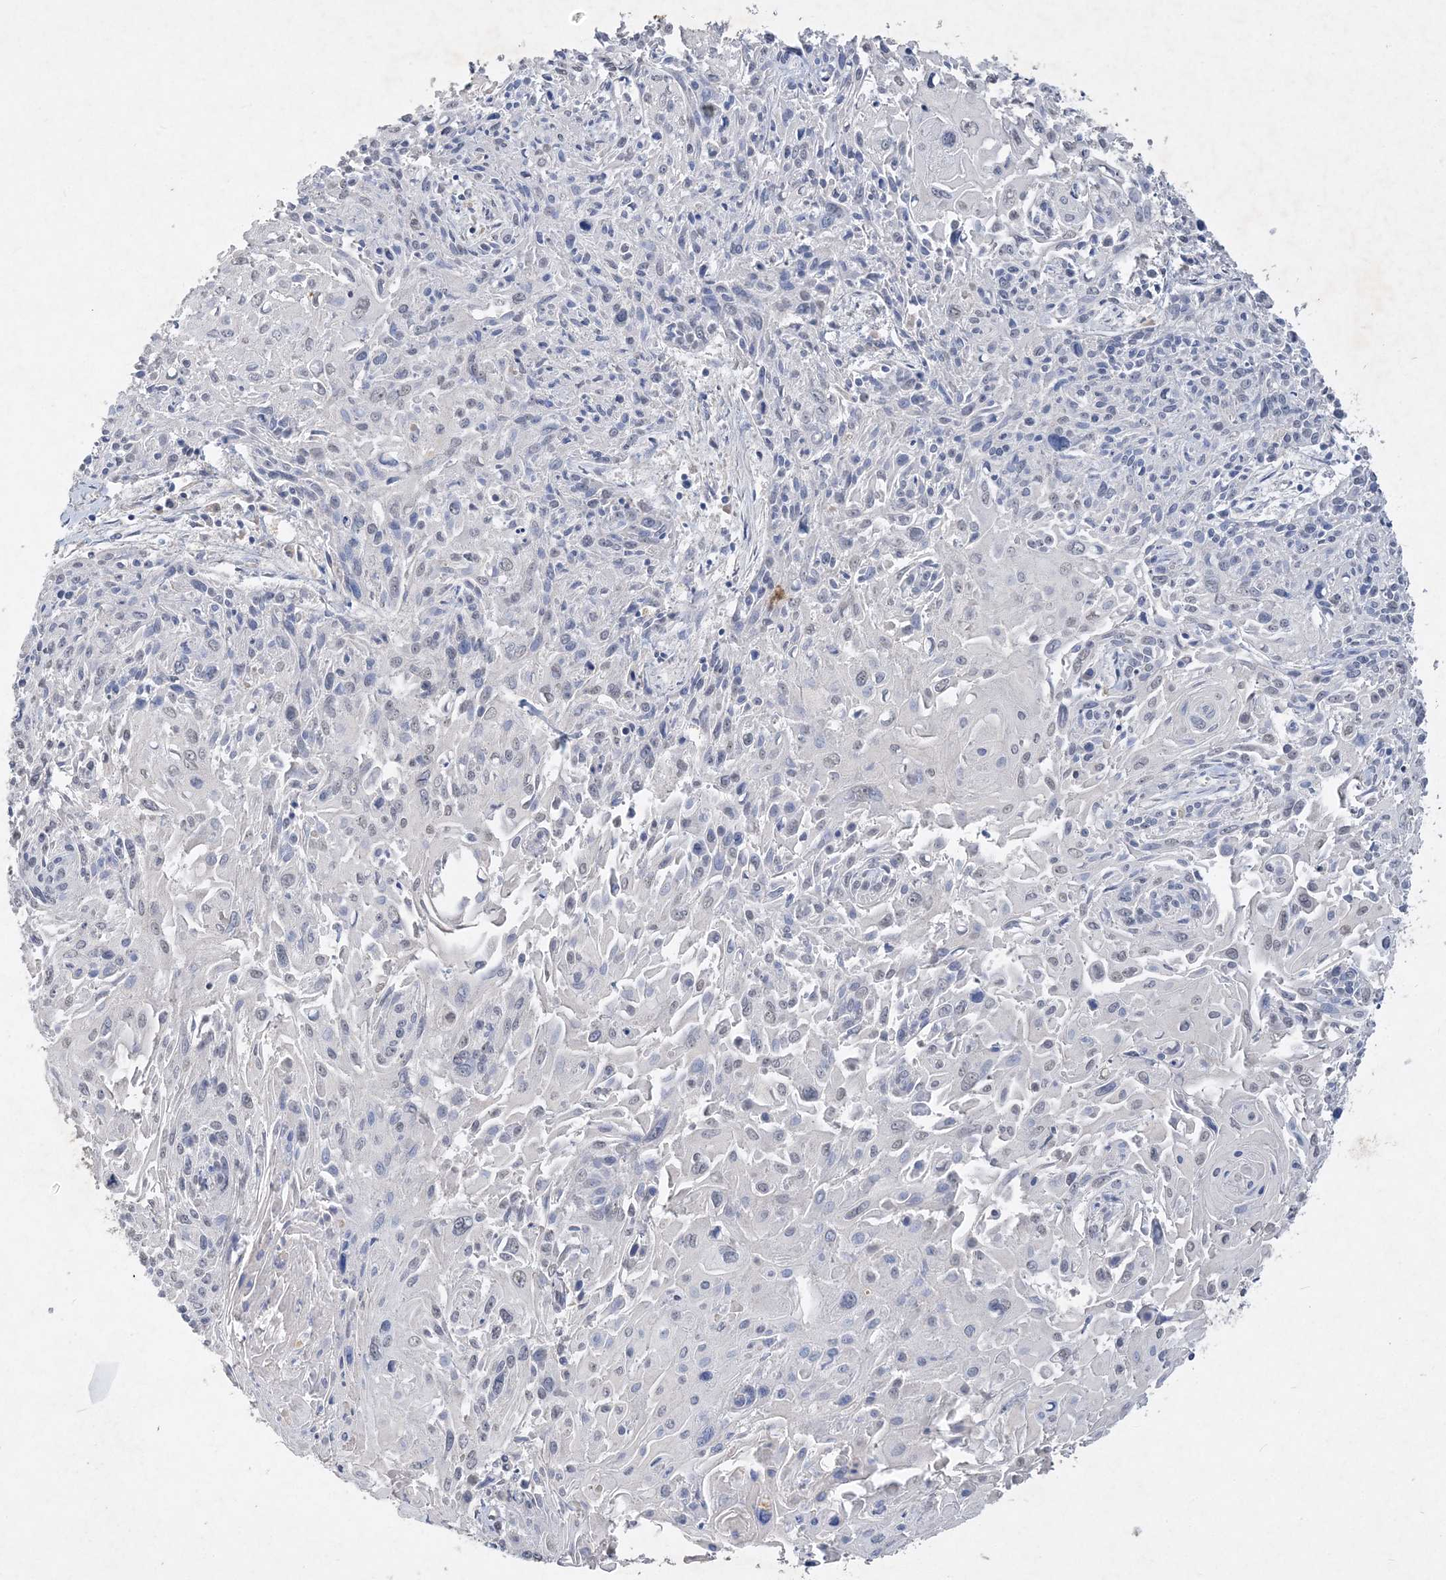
{"staining": {"intensity": "negative", "quantity": "none", "location": "none"}, "tissue": "cervical cancer", "cell_type": "Tumor cells", "image_type": "cancer", "snomed": [{"axis": "morphology", "description": "Squamous cell carcinoma, NOS"}, {"axis": "topography", "description": "Cervix"}], "caption": "High magnification brightfield microscopy of squamous cell carcinoma (cervical) stained with DAB (3,3'-diaminobenzidine) (brown) and counterstained with hematoxylin (blue): tumor cells show no significant staining.", "gene": "C11orf58", "patient": {"sex": "female", "age": 51}}